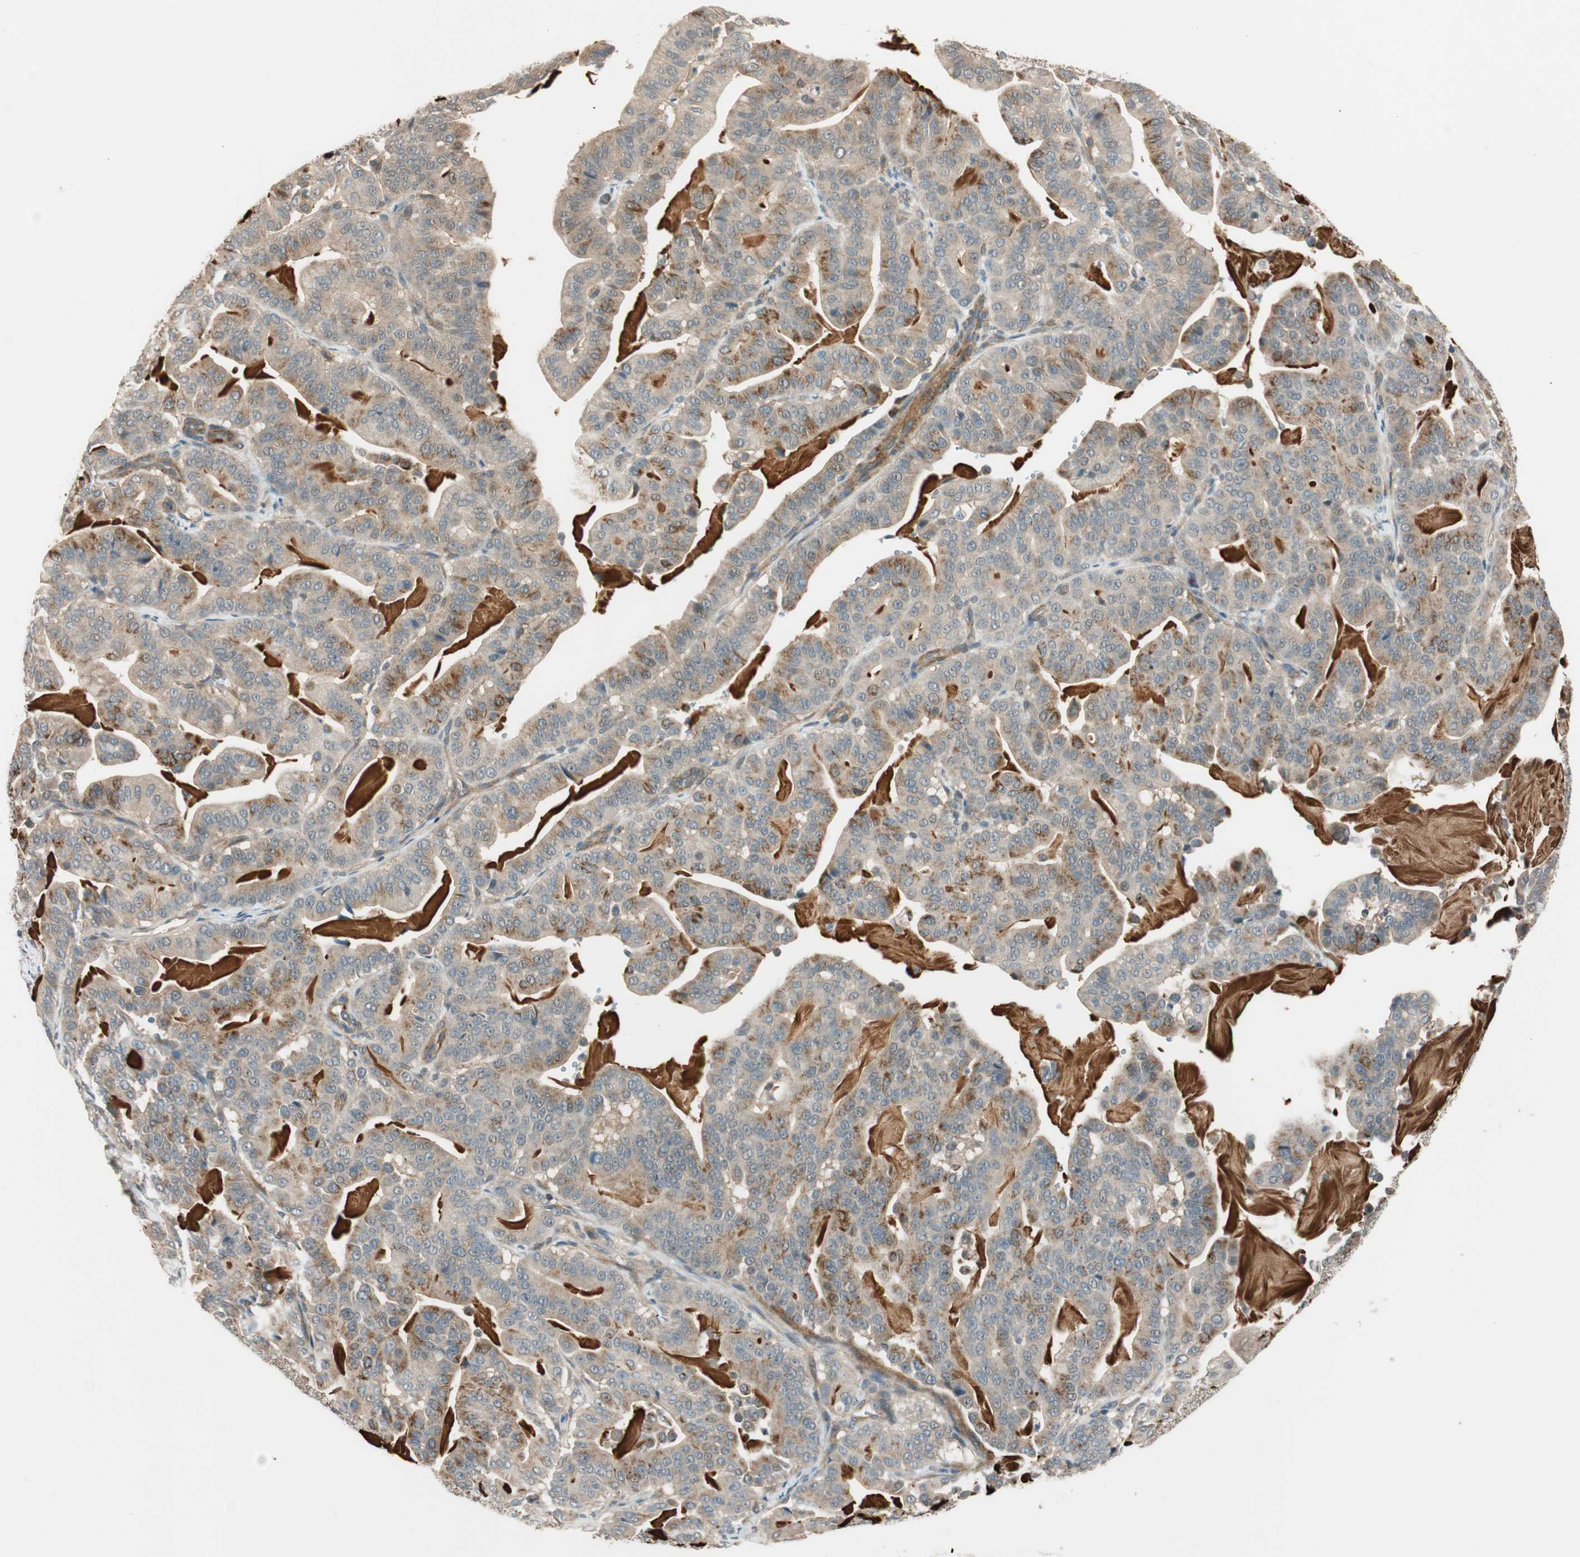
{"staining": {"intensity": "moderate", "quantity": "25%-75%", "location": "cytoplasmic/membranous"}, "tissue": "pancreatic cancer", "cell_type": "Tumor cells", "image_type": "cancer", "snomed": [{"axis": "morphology", "description": "Adenocarcinoma, NOS"}, {"axis": "topography", "description": "Pancreas"}], "caption": "A photomicrograph of human pancreatic adenocarcinoma stained for a protein reveals moderate cytoplasmic/membranous brown staining in tumor cells.", "gene": "PSMD8", "patient": {"sex": "male", "age": 63}}